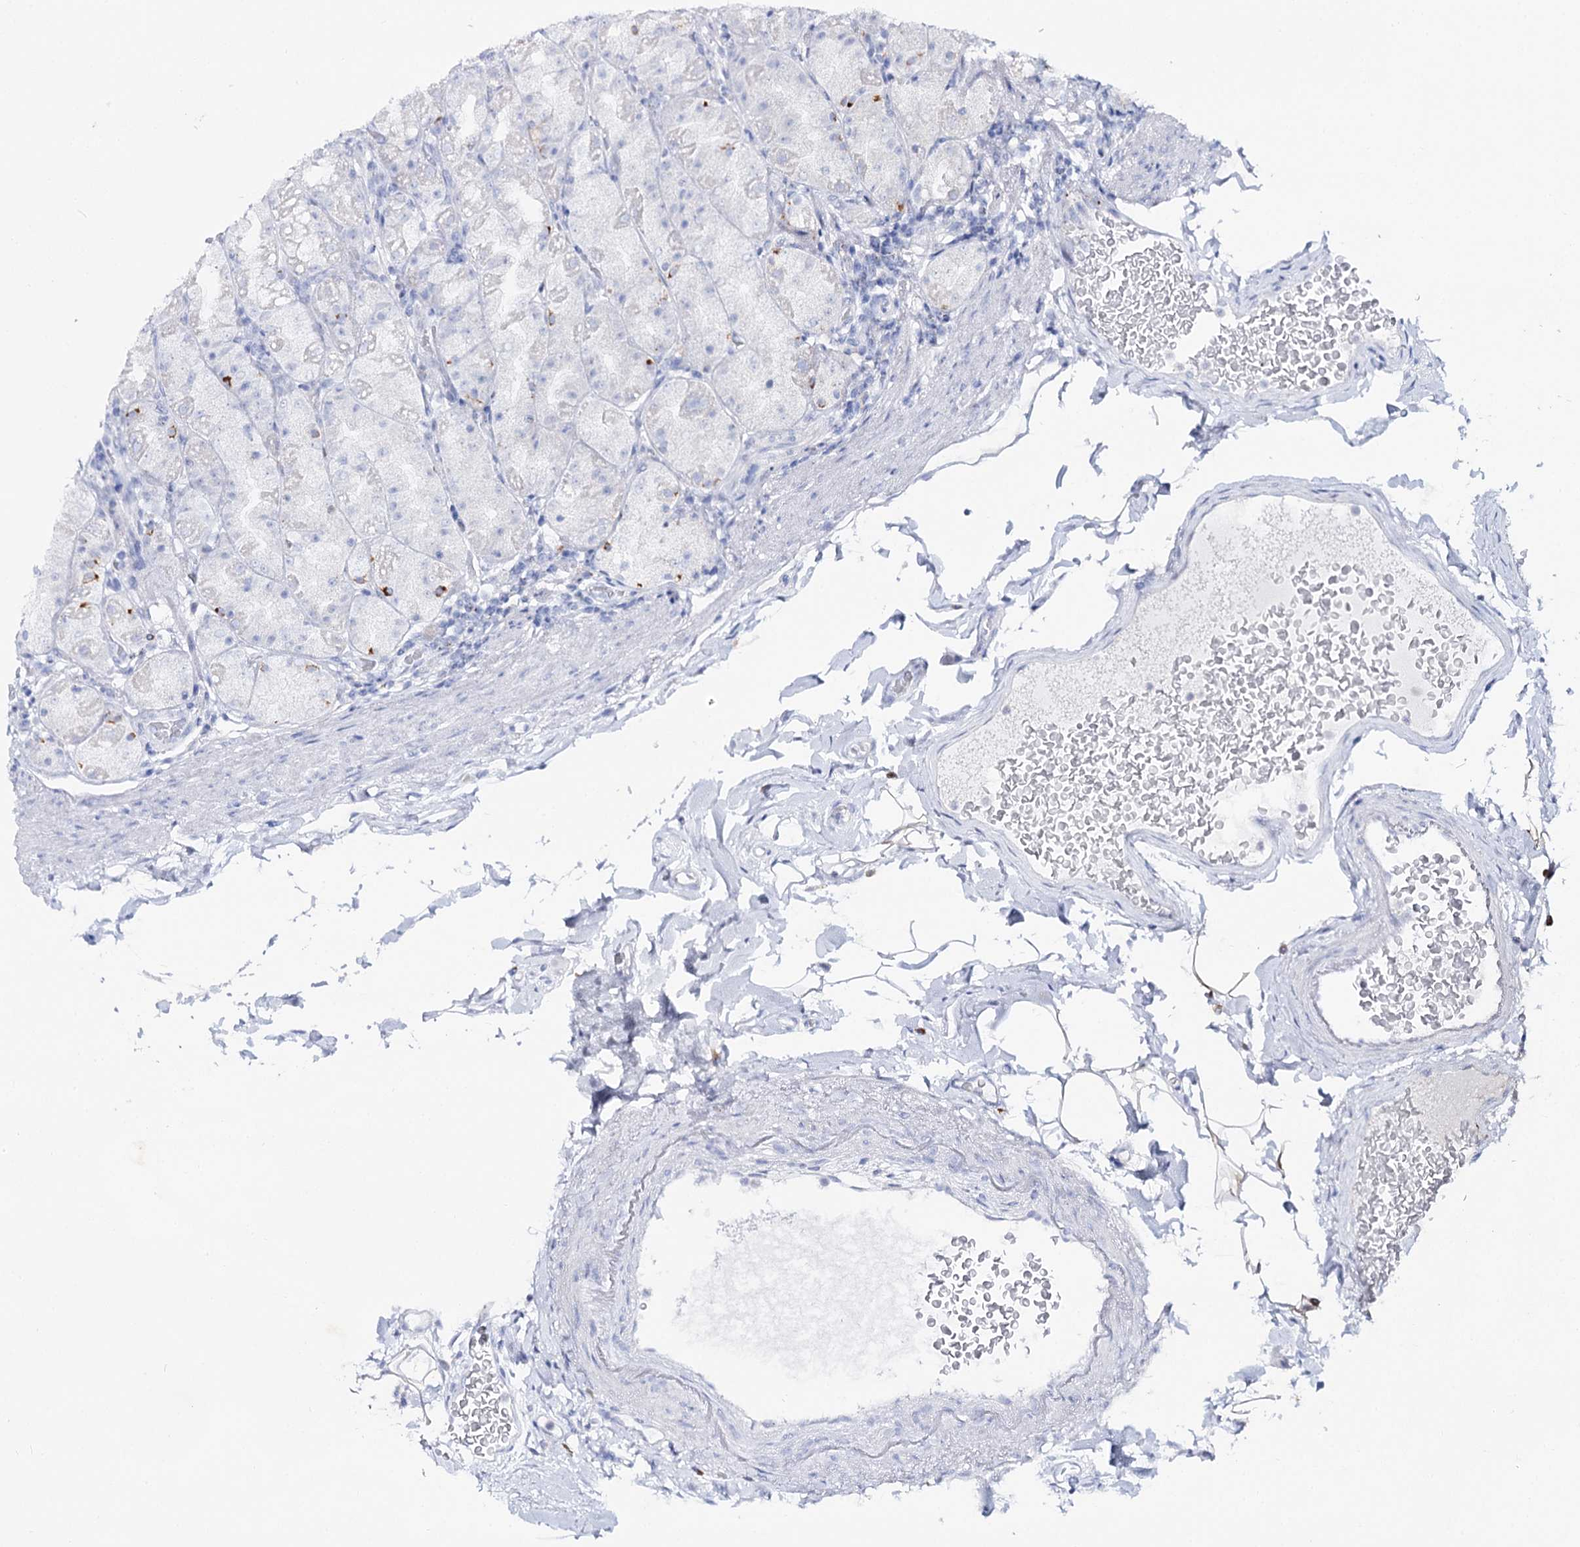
{"staining": {"intensity": "negative", "quantity": "none", "location": "none"}, "tissue": "stomach", "cell_type": "Glandular cells", "image_type": "normal", "snomed": [{"axis": "morphology", "description": "Normal tissue, NOS"}, {"axis": "topography", "description": "Stomach, upper"}], "caption": "Immunohistochemistry (IHC) of benign human stomach reveals no positivity in glandular cells. The staining was performed using DAB (3,3'-diaminobenzidine) to visualize the protein expression in brown, while the nuclei were stained in blue with hematoxylin (Magnification: 20x).", "gene": "SLC3A1", "patient": {"sex": "male", "age": 68}}